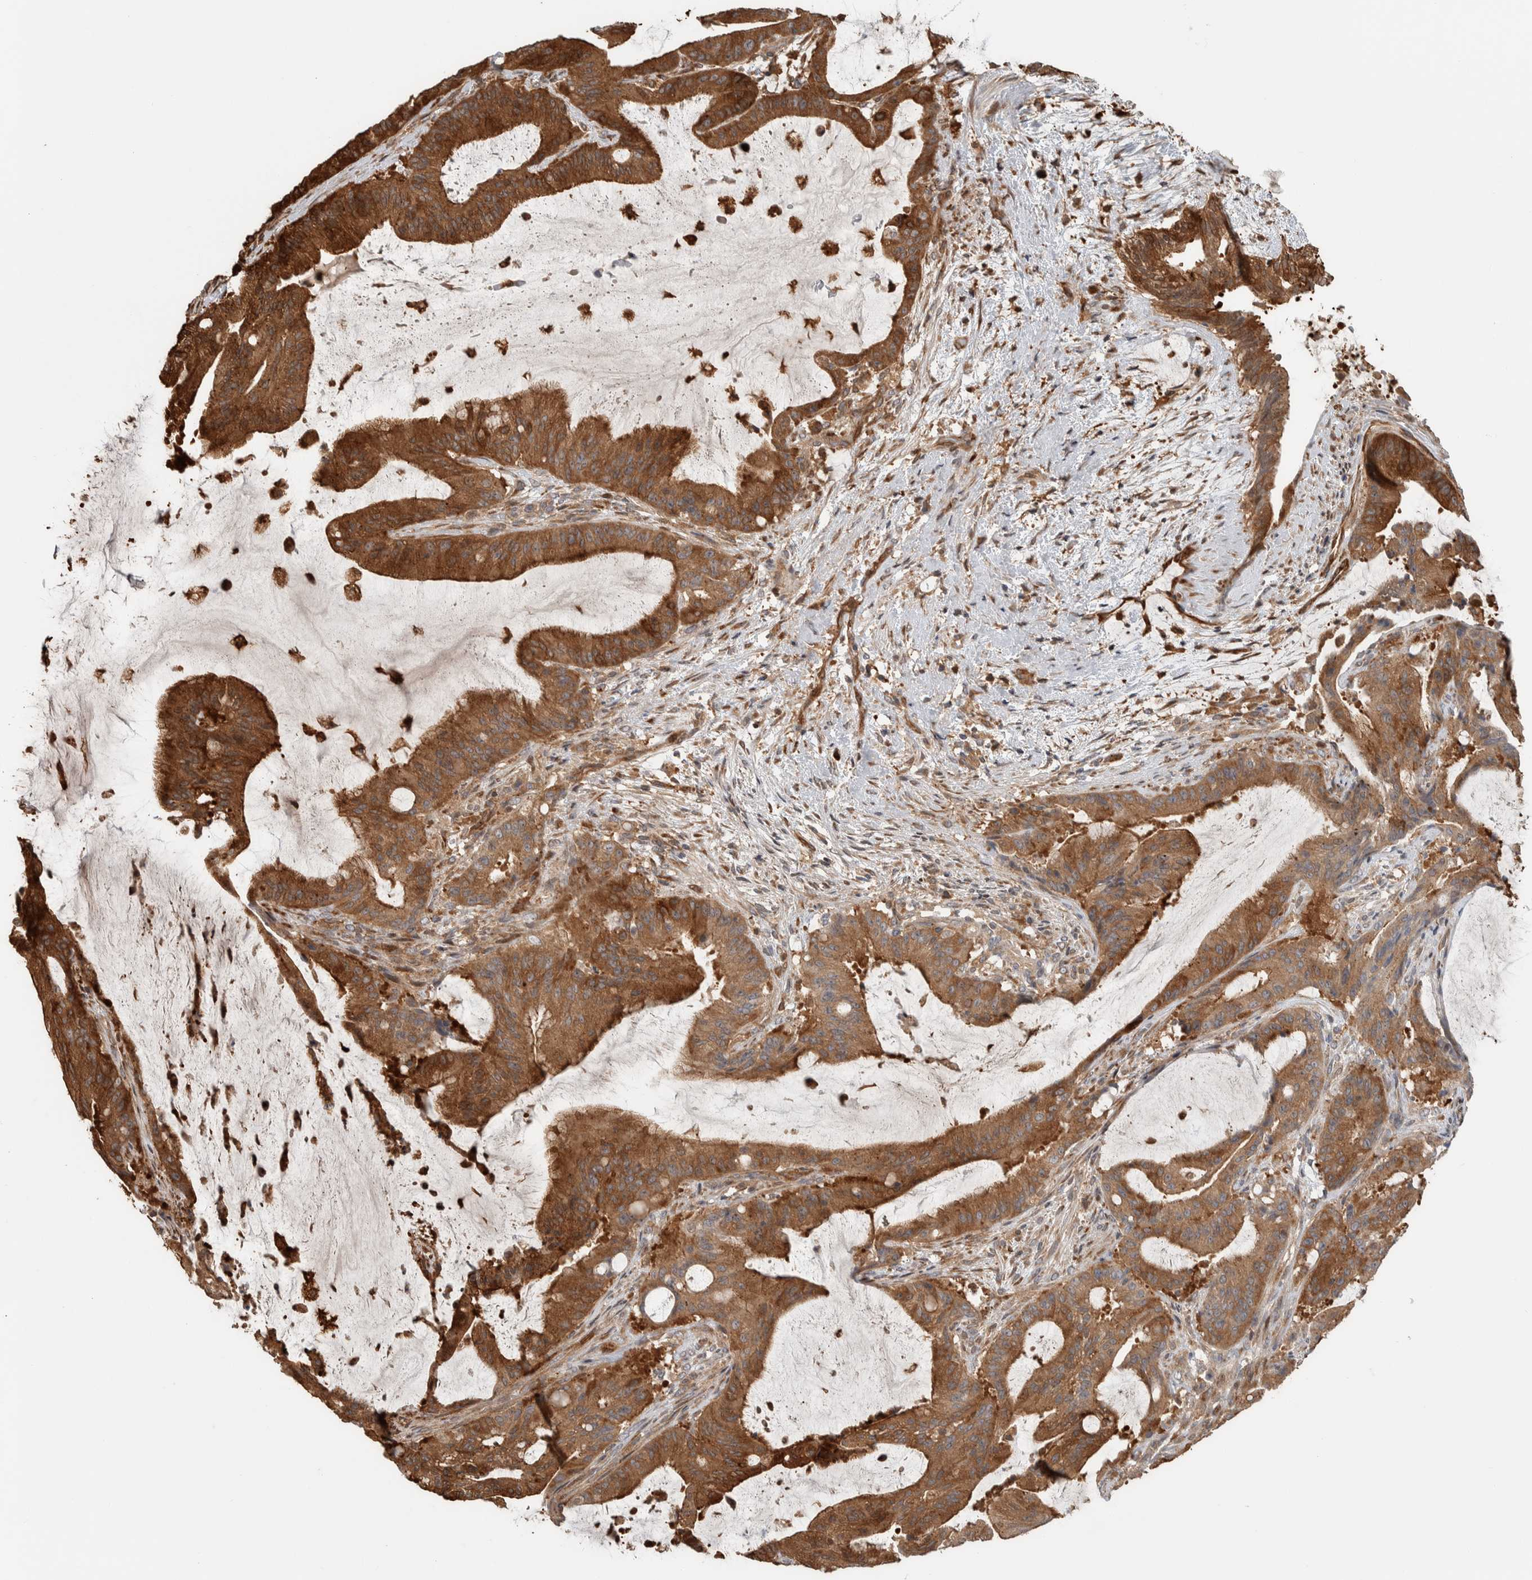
{"staining": {"intensity": "strong", "quantity": ">75%", "location": "cytoplasmic/membranous"}, "tissue": "liver cancer", "cell_type": "Tumor cells", "image_type": "cancer", "snomed": [{"axis": "morphology", "description": "Normal tissue, NOS"}, {"axis": "morphology", "description": "Cholangiocarcinoma"}, {"axis": "topography", "description": "Liver"}, {"axis": "topography", "description": "Peripheral nerve tissue"}], "caption": "A micrograph of human liver cancer (cholangiocarcinoma) stained for a protein demonstrates strong cytoplasmic/membranous brown staining in tumor cells.", "gene": "CNTROB", "patient": {"sex": "female", "age": 73}}